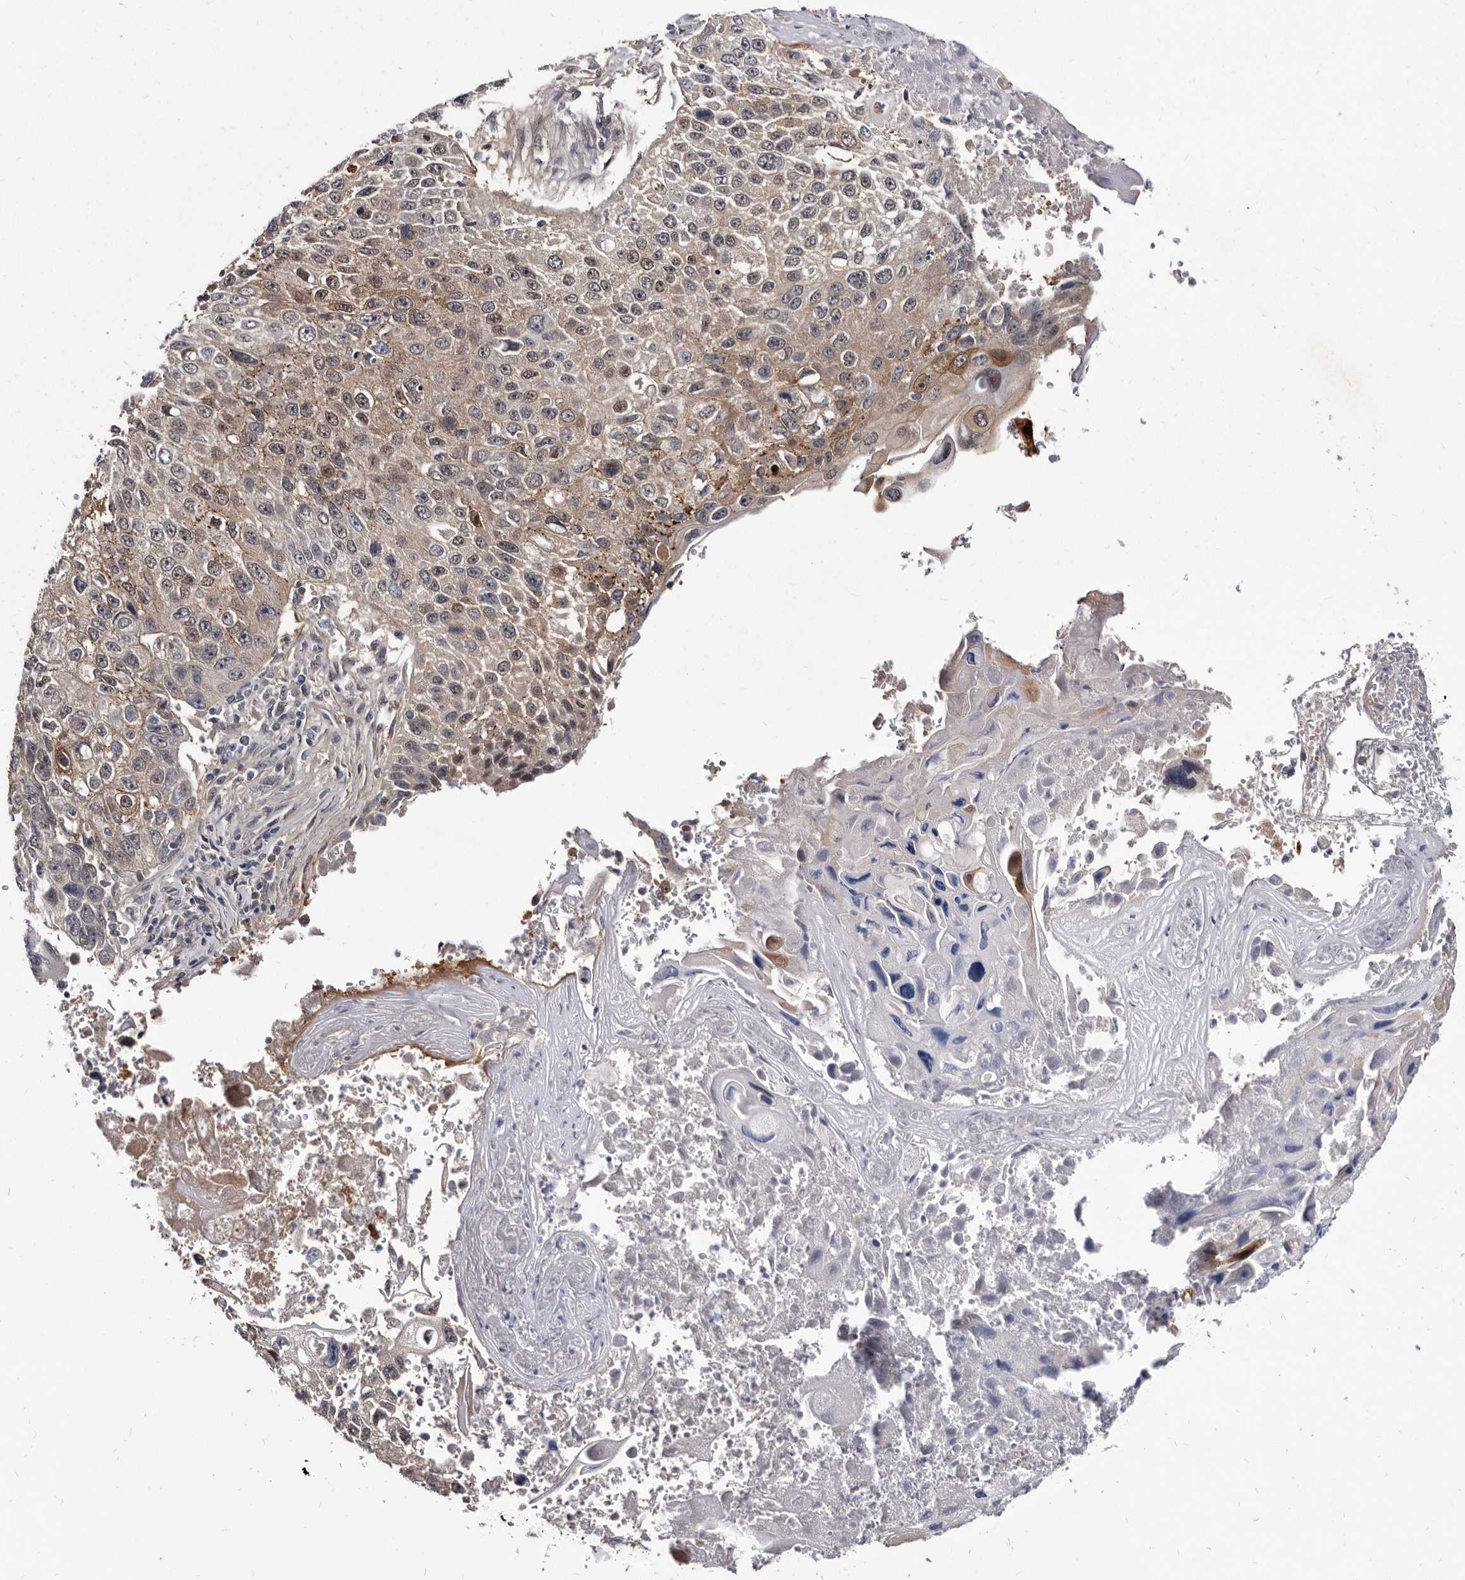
{"staining": {"intensity": "weak", "quantity": "25%-75%", "location": "cytoplasmic/membranous"}, "tissue": "lung cancer", "cell_type": "Tumor cells", "image_type": "cancer", "snomed": [{"axis": "morphology", "description": "Squamous cell carcinoma, NOS"}, {"axis": "topography", "description": "Lung"}], "caption": "A low amount of weak cytoplasmic/membranous positivity is seen in approximately 25%-75% of tumor cells in lung cancer tissue.", "gene": "ABCF2", "patient": {"sex": "male", "age": 61}}